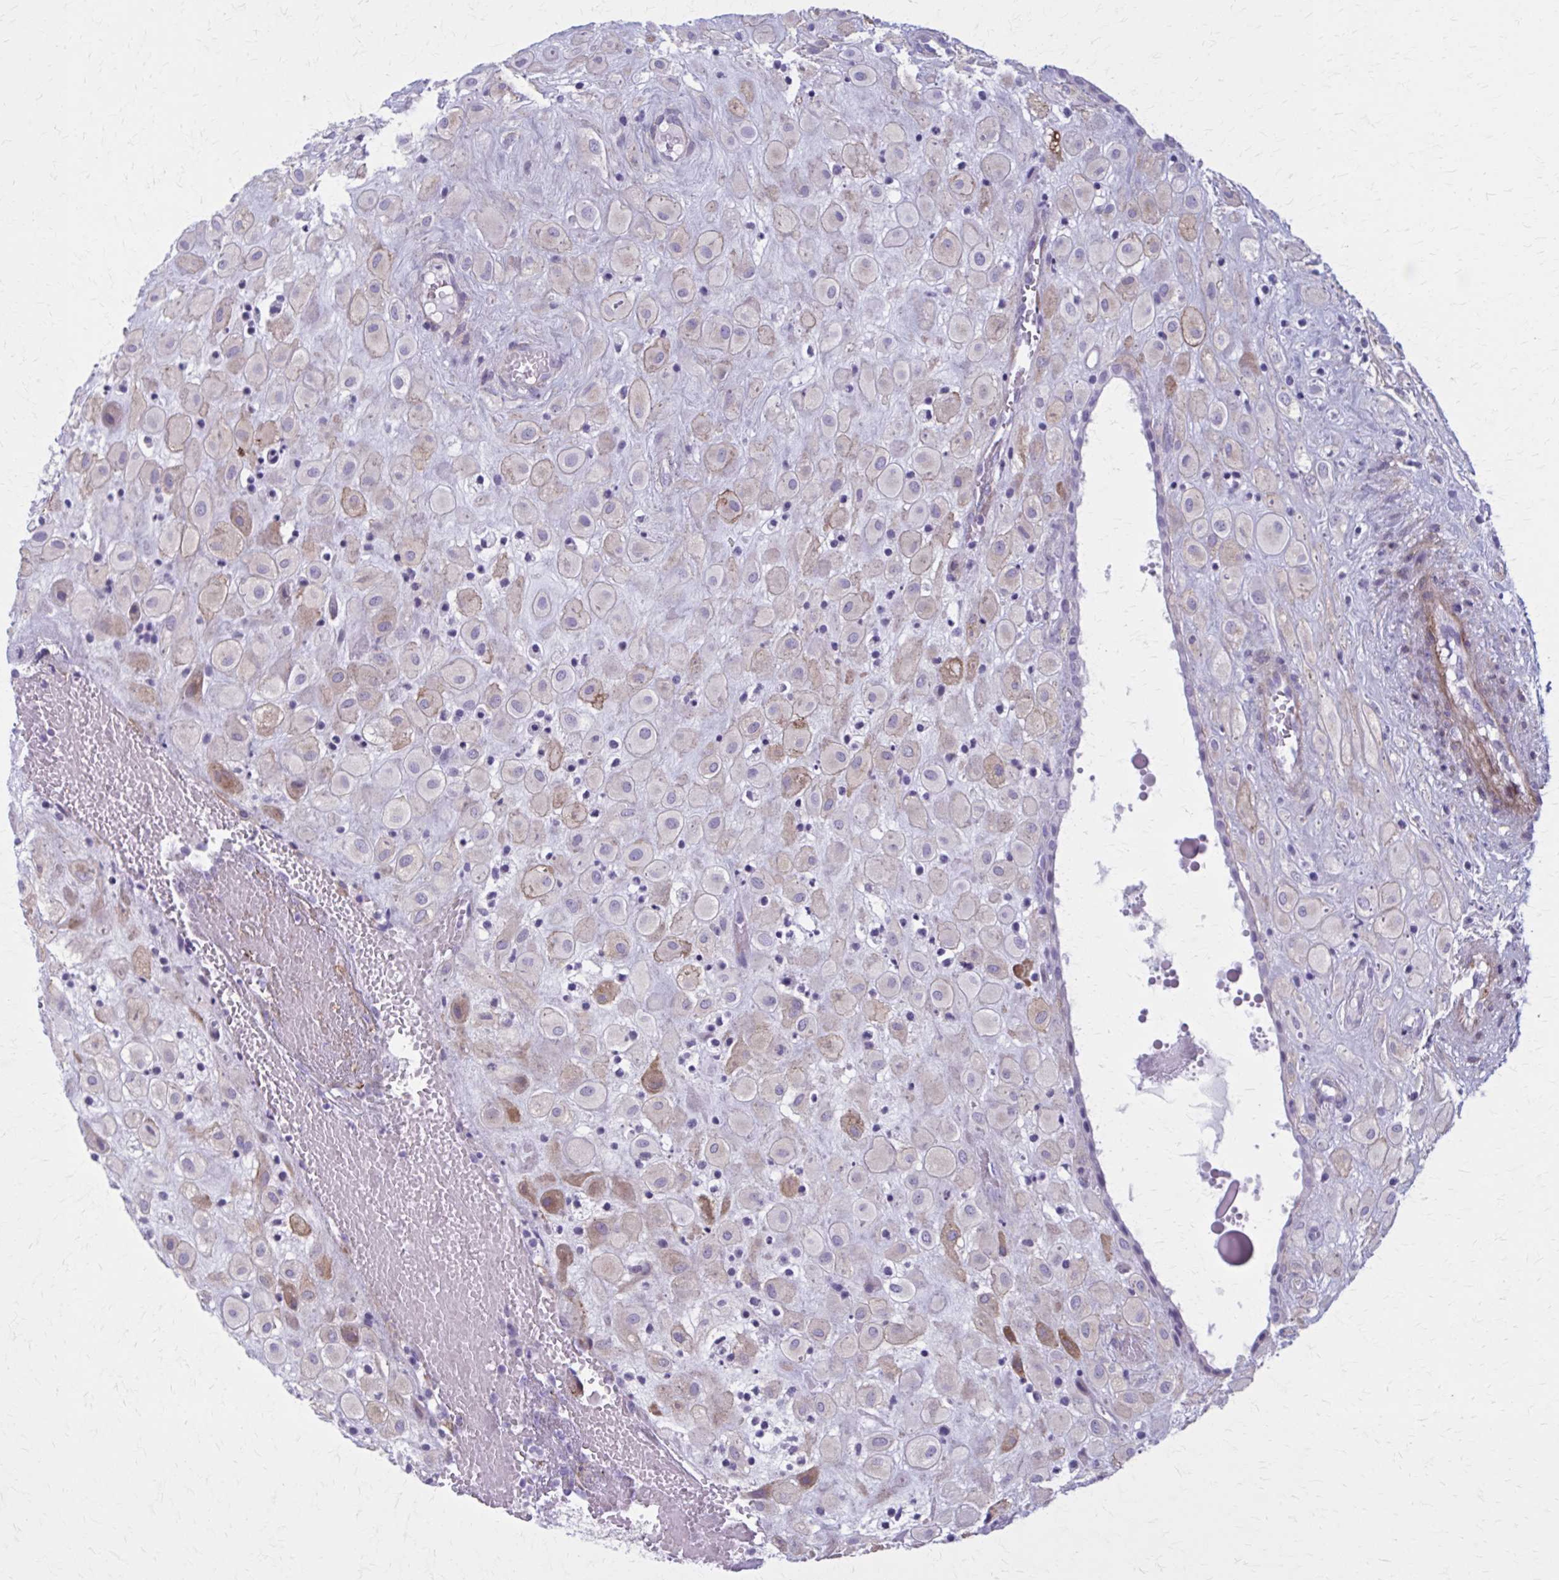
{"staining": {"intensity": "weak", "quantity": "25%-75%", "location": "cytoplasmic/membranous"}, "tissue": "placenta", "cell_type": "Decidual cells", "image_type": "normal", "snomed": [{"axis": "morphology", "description": "Normal tissue, NOS"}, {"axis": "topography", "description": "Placenta"}], "caption": "Immunohistochemical staining of unremarkable placenta reveals low levels of weak cytoplasmic/membranous staining in about 25%-75% of decidual cells.", "gene": "AKAP12", "patient": {"sex": "female", "age": 24}}